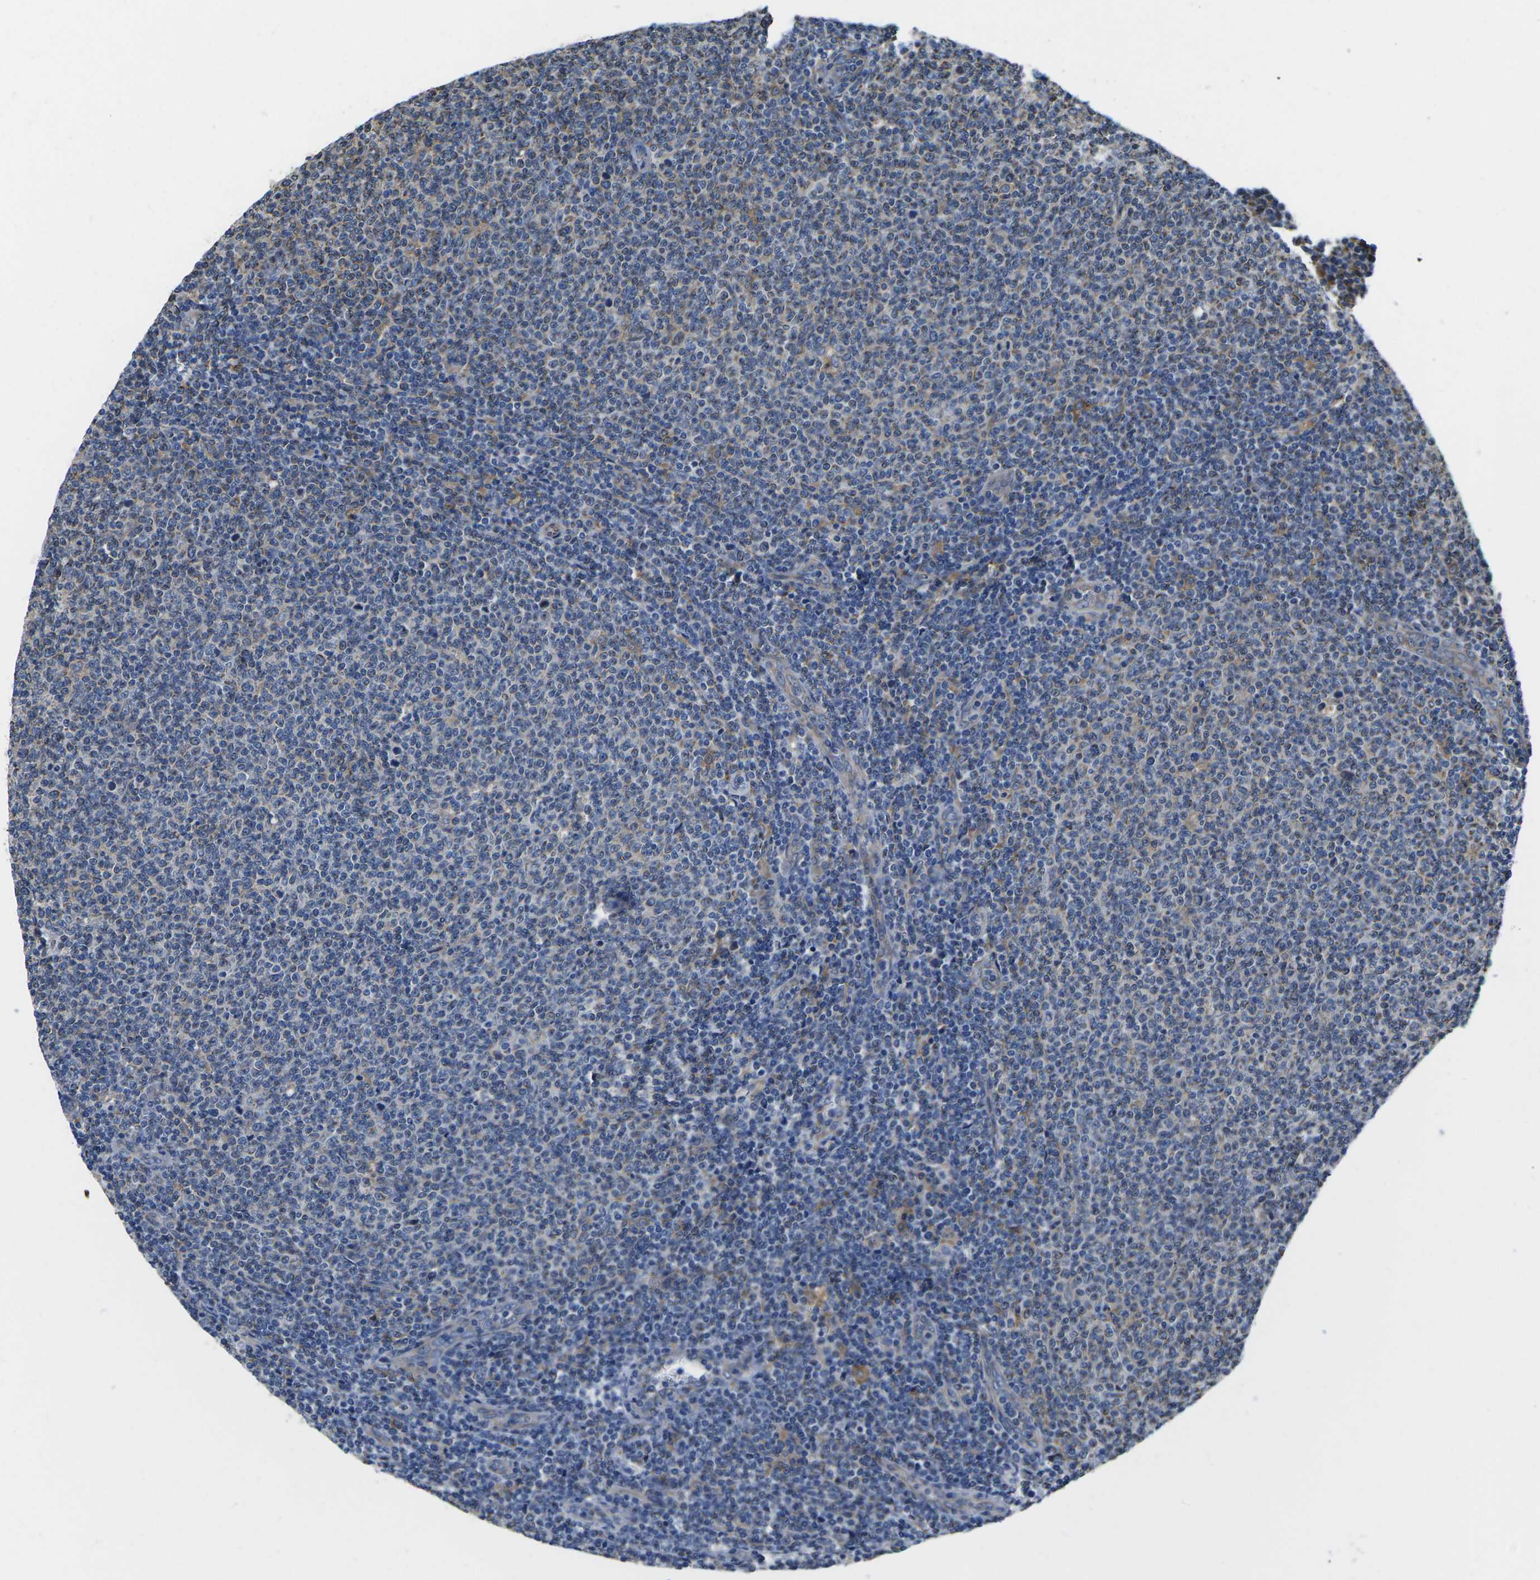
{"staining": {"intensity": "negative", "quantity": "none", "location": "none"}, "tissue": "lymphoma", "cell_type": "Tumor cells", "image_type": "cancer", "snomed": [{"axis": "morphology", "description": "Malignant lymphoma, non-Hodgkin's type, Low grade"}, {"axis": "topography", "description": "Lymph node"}], "caption": "The immunohistochemistry photomicrograph has no significant staining in tumor cells of malignant lymphoma, non-Hodgkin's type (low-grade) tissue. (DAB (3,3'-diaminobenzidine) IHC, high magnification).", "gene": "TMEFF2", "patient": {"sex": "male", "age": 66}}